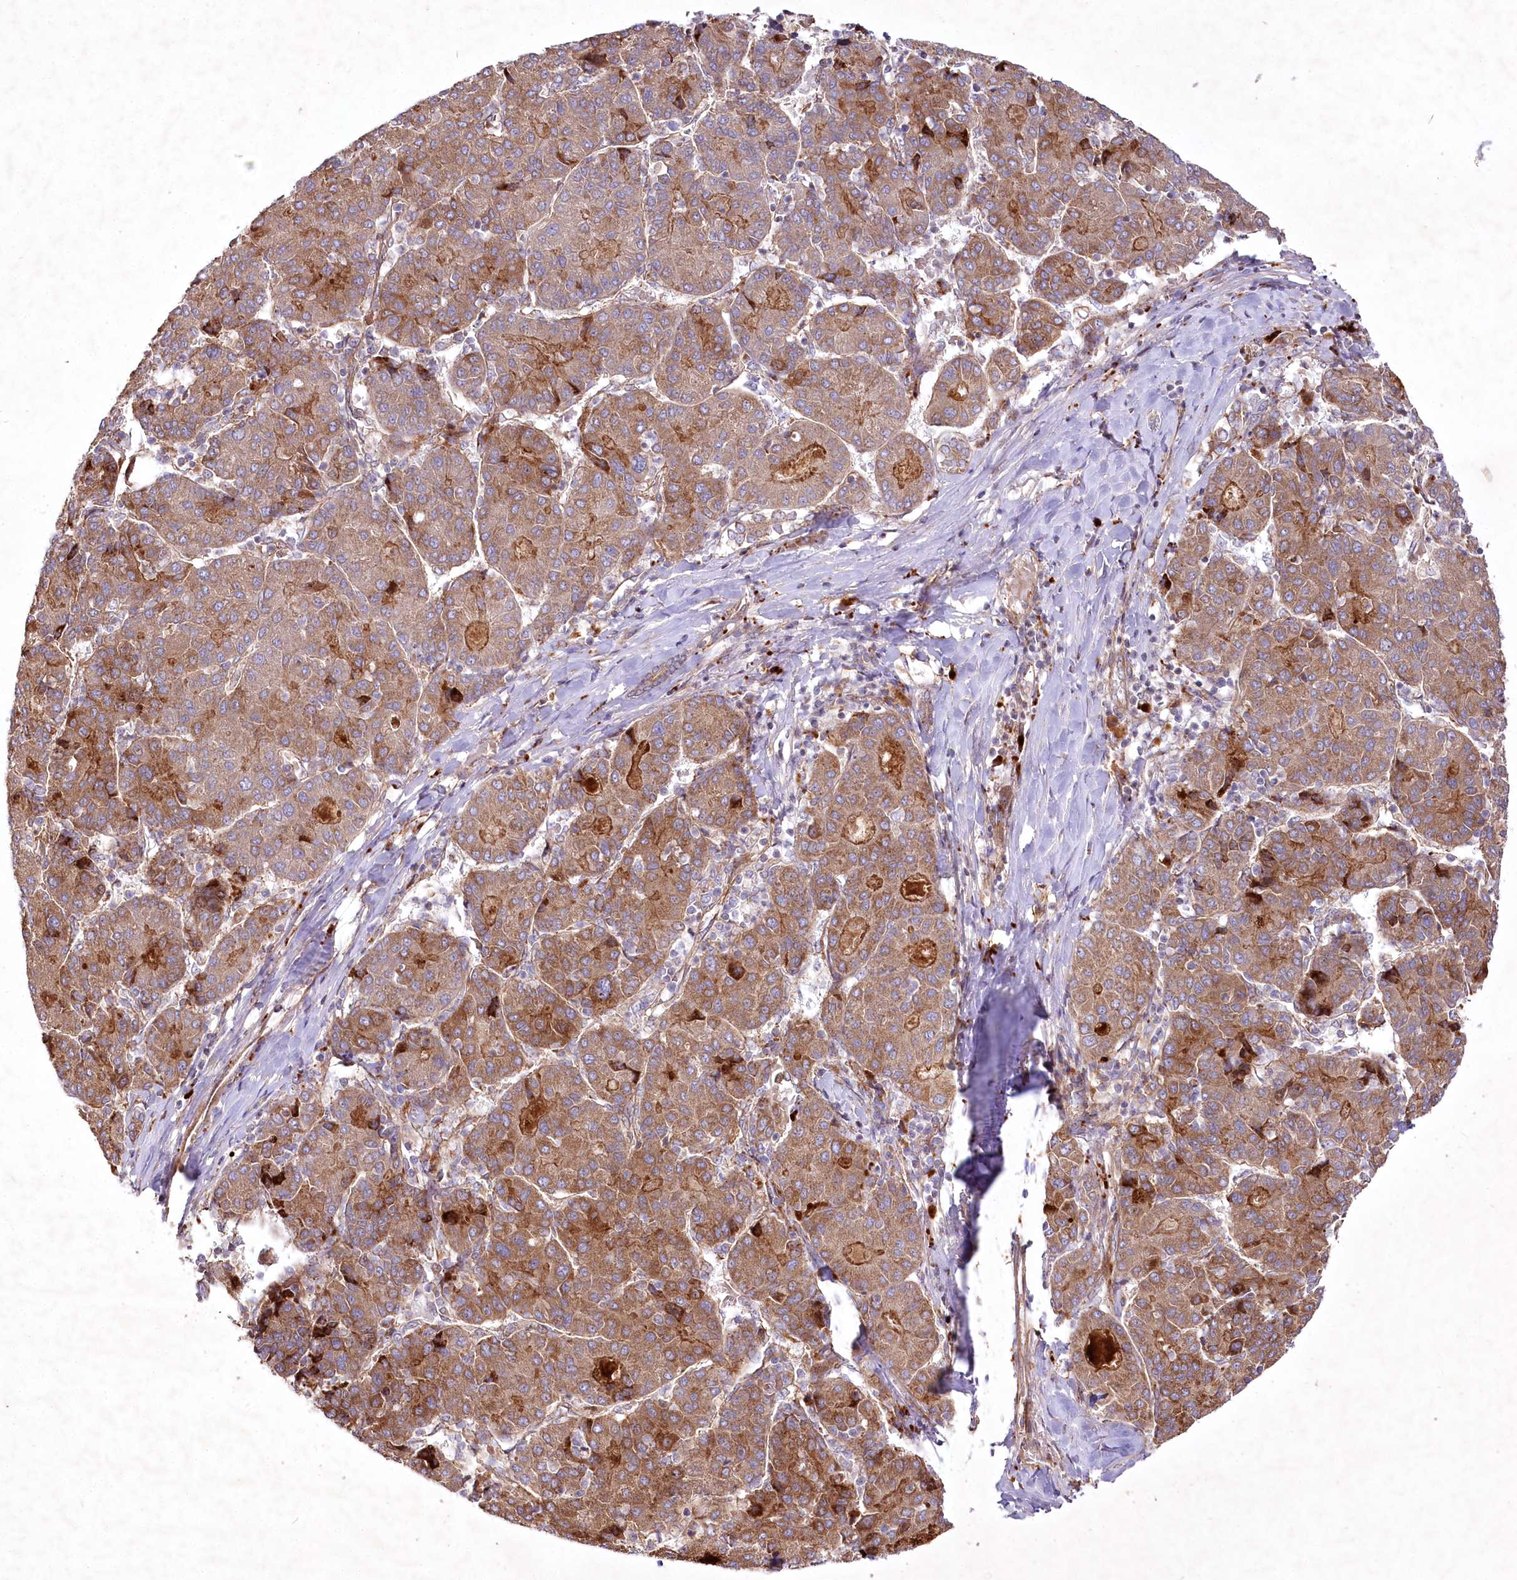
{"staining": {"intensity": "moderate", "quantity": ">75%", "location": "cytoplasmic/membranous"}, "tissue": "liver cancer", "cell_type": "Tumor cells", "image_type": "cancer", "snomed": [{"axis": "morphology", "description": "Carcinoma, Hepatocellular, NOS"}, {"axis": "topography", "description": "Liver"}], "caption": "Liver cancer (hepatocellular carcinoma) stained with a brown dye shows moderate cytoplasmic/membranous positive expression in about >75% of tumor cells.", "gene": "PSTK", "patient": {"sex": "male", "age": 65}}